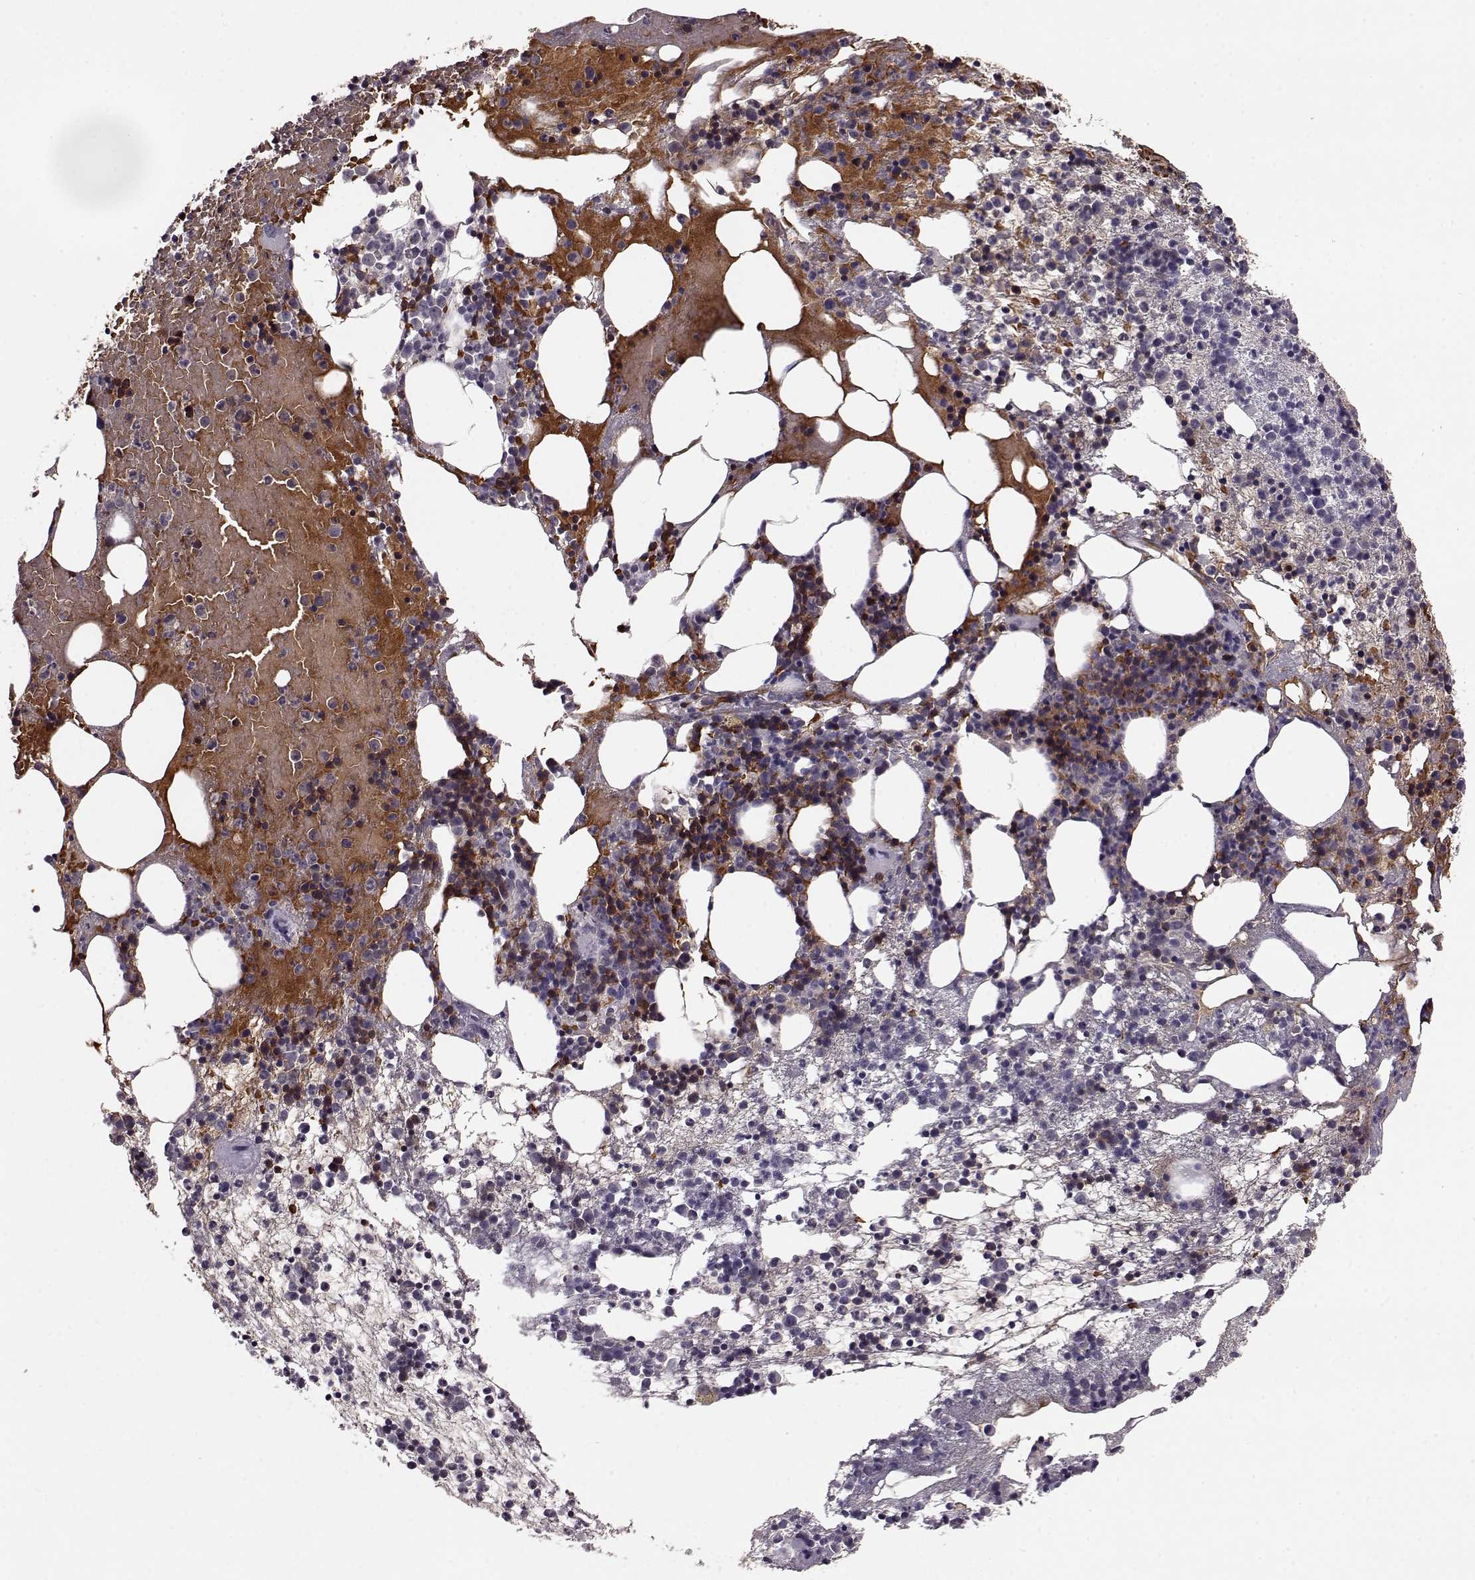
{"staining": {"intensity": "strong", "quantity": "<25%", "location": "cytoplasmic/membranous,nuclear"}, "tissue": "bone marrow", "cell_type": "Hematopoietic cells", "image_type": "normal", "snomed": [{"axis": "morphology", "description": "Normal tissue, NOS"}, {"axis": "topography", "description": "Bone marrow"}], "caption": "IHC micrograph of unremarkable bone marrow stained for a protein (brown), which shows medium levels of strong cytoplasmic/membranous,nuclear staining in approximately <25% of hematopoietic cells.", "gene": "PROP1", "patient": {"sex": "male", "age": 54}}